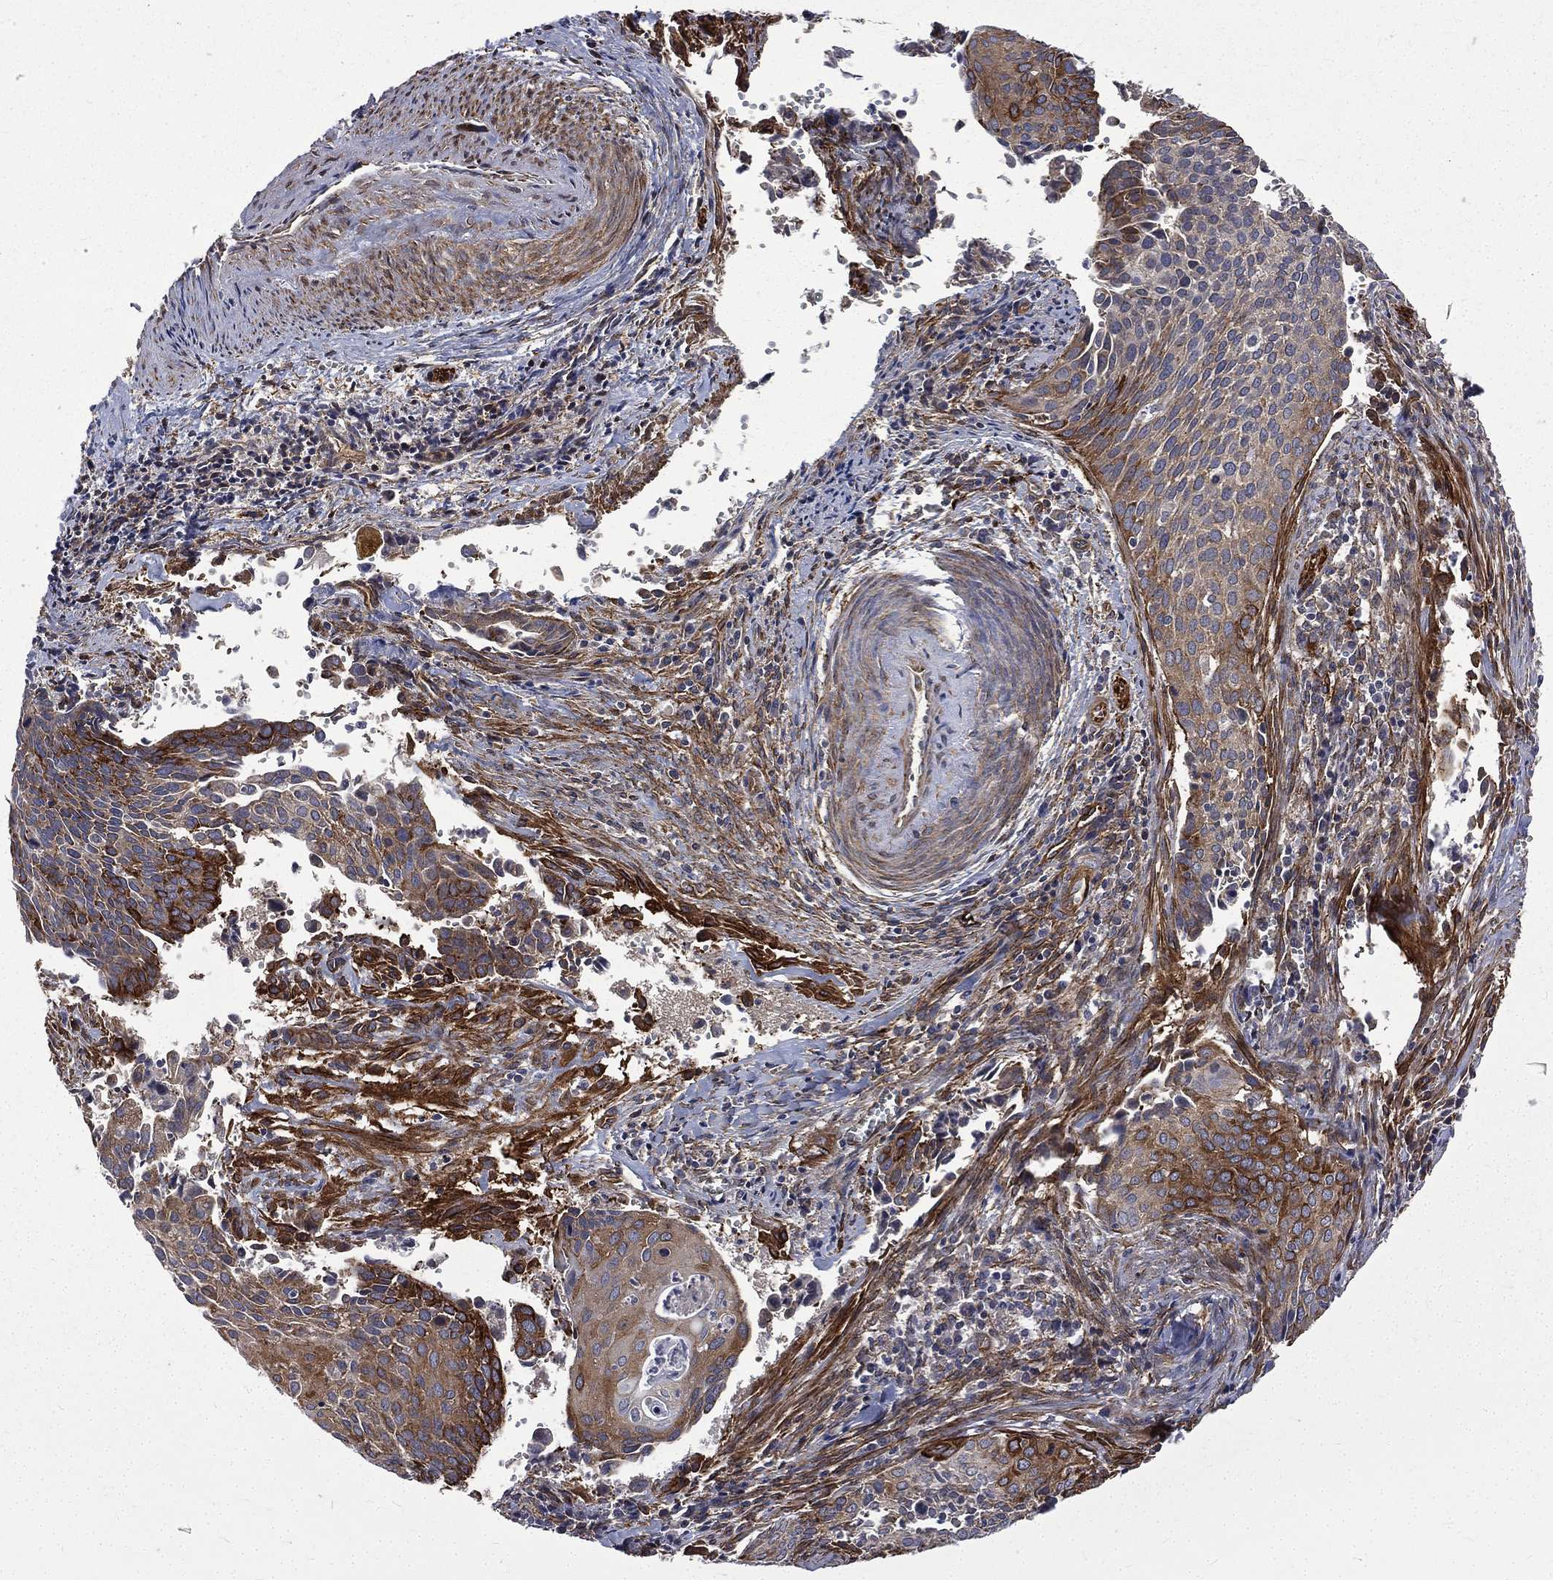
{"staining": {"intensity": "strong", "quantity": "<25%", "location": "cytoplasmic/membranous"}, "tissue": "cervical cancer", "cell_type": "Tumor cells", "image_type": "cancer", "snomed": [{"axis": "morphology", "description": "Squamous cell carcinoma, NOS"}, {"axis": "topography", "description": "Cervix"}], "caption": "The histopathology image demonstrates a brown stain indicating the presence of a protein in the cytoplasmic/membranous of tumor cells in cervical cancer. (Stains: DAB in brown, nuclei in blue, Microscopy: brightfield microscopy at high magnification).", "gene": "PPFIBP1", "patient": {"sex": "female", "age": 29}}